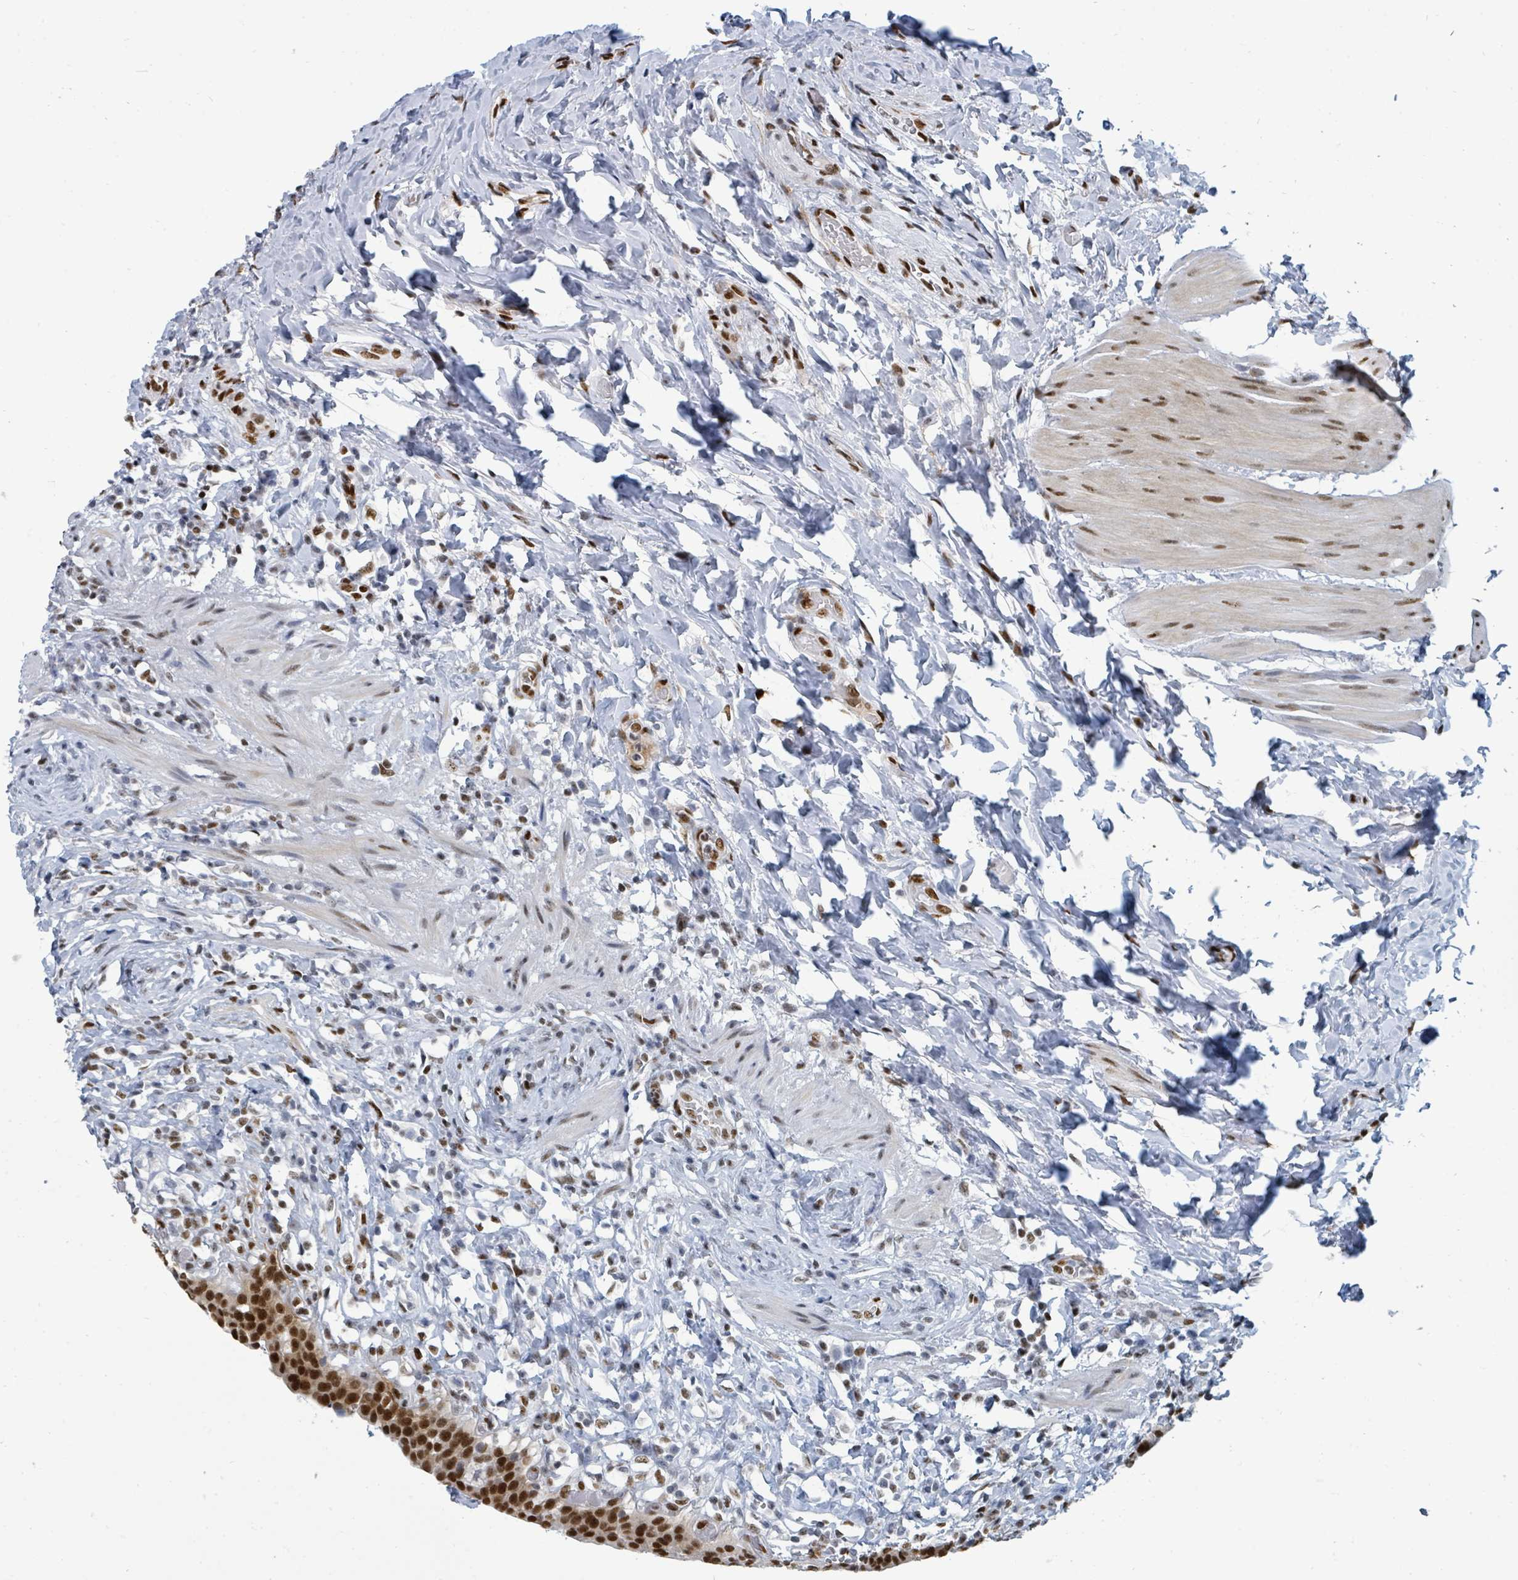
{"staining": {"intensity": "strong", "quantity": ">75%", "location": "nuclear"}, "tissue": "urinary bladder", "cell_type": "Urothelial cells", "image_type": "normal", "snomed": [{"axis": "morphology", "description": "Normal tissue, NOS"}, {"axis": "morphology", "description": "Inflammation, NOS"}, {"axis": "topography", "description": "Urinary bladder"}], "caption": "Protein staining of normal urinary bladder demonstrates strong nuclear expression in approximately >75% of urothelial cells. (brown staining indicates protein expression, while blue staining denotes nuclei).", "gene": "SUMO2", "patient": {"sex": "male", "age": 64}}